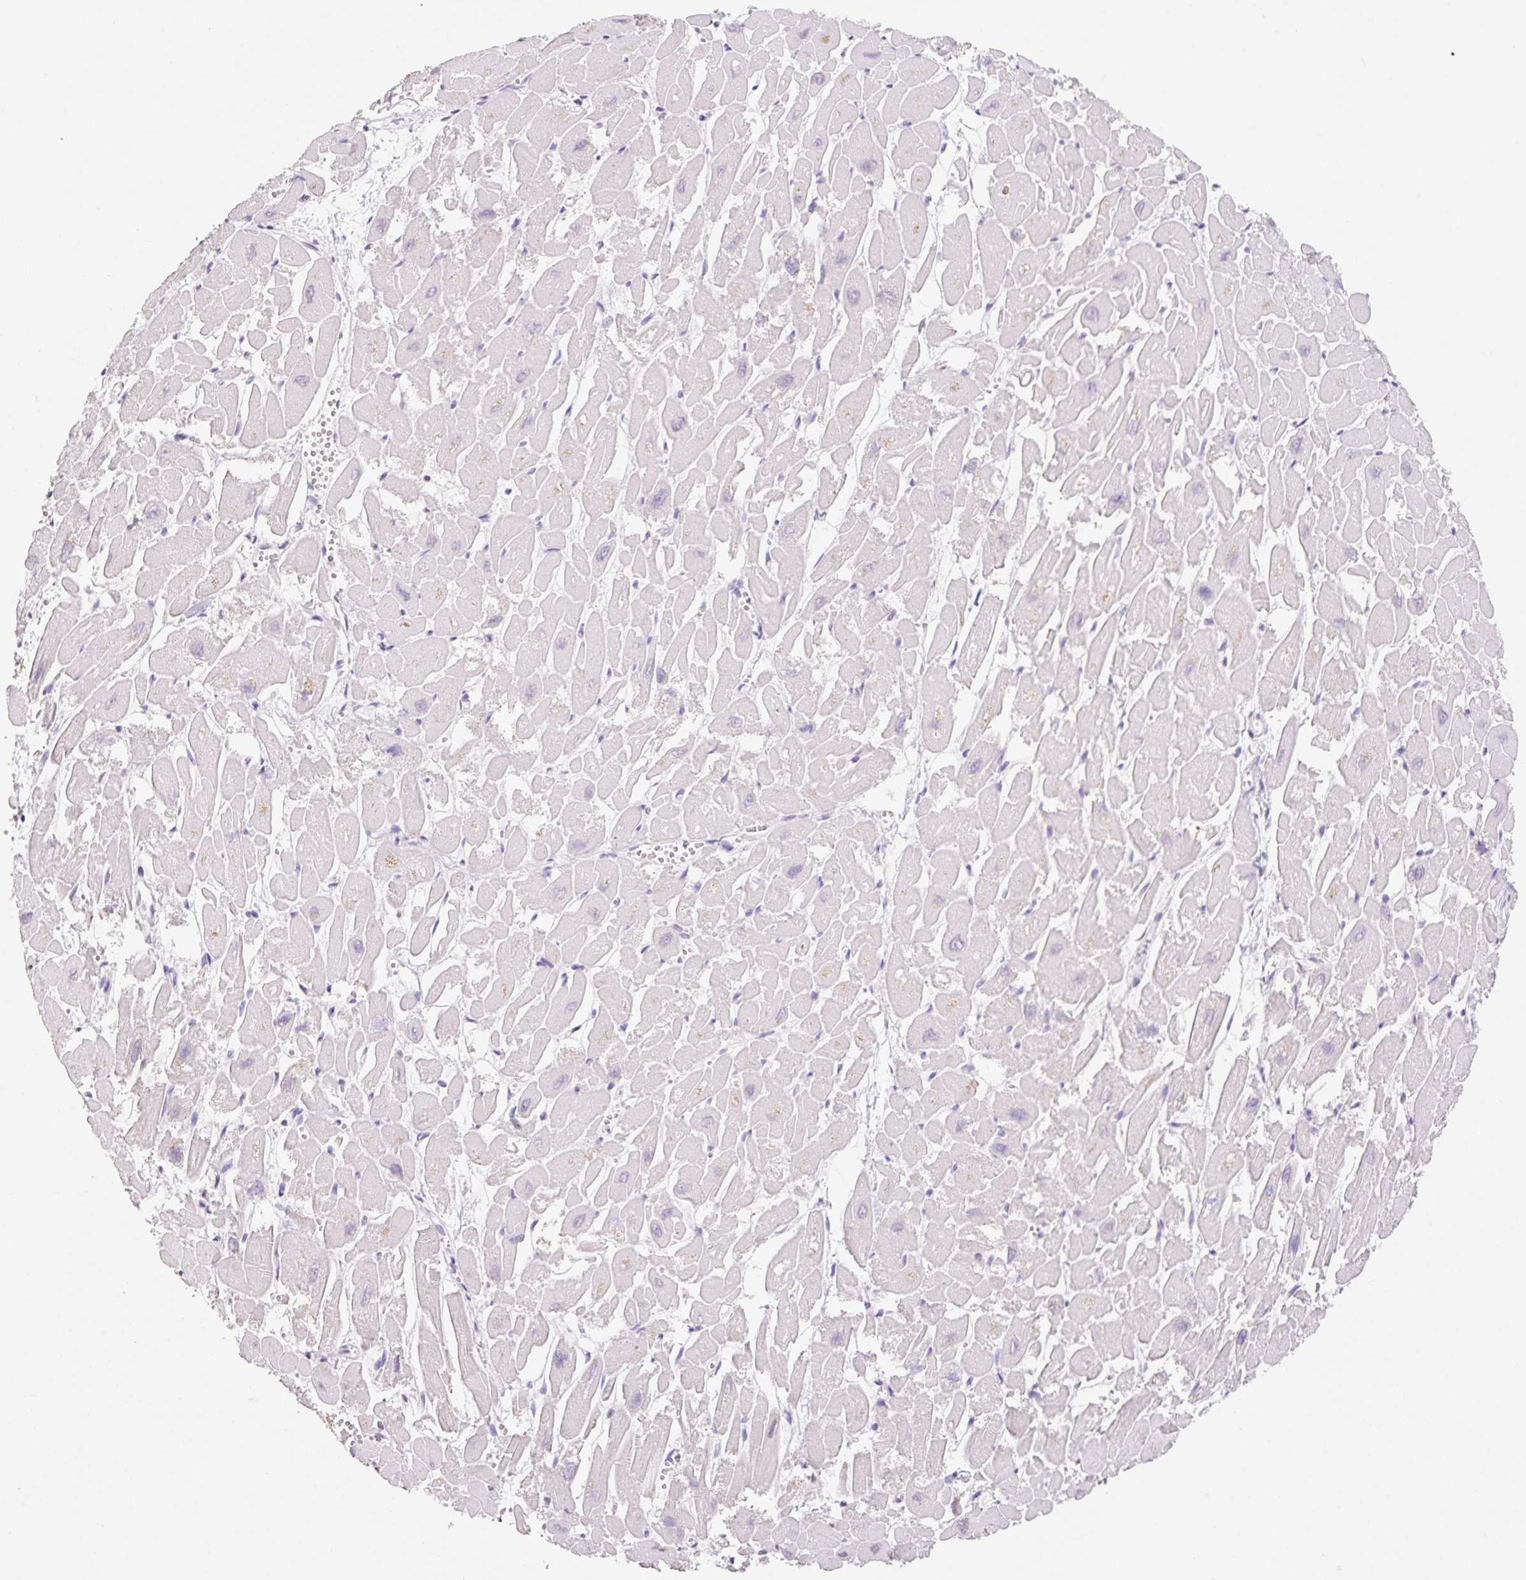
{"staining": {"intensity": "negative", "quantity": "none", "location": "none"}, "tissue": "heart muscle", "cell_type": "Cardiomyocytes", "image_type": "normal", "snomed": [{"axis": "morphology", "description": "Normal tissue, NOS"}, {"axis": "topography", "description": "Heart"}], "caption": "The micrograph reveals no staining of cardiomyocytes in unremarkable heart muscle.", "gene": "HCRTR2", "patient": {"sex": "male", "age": 54}}